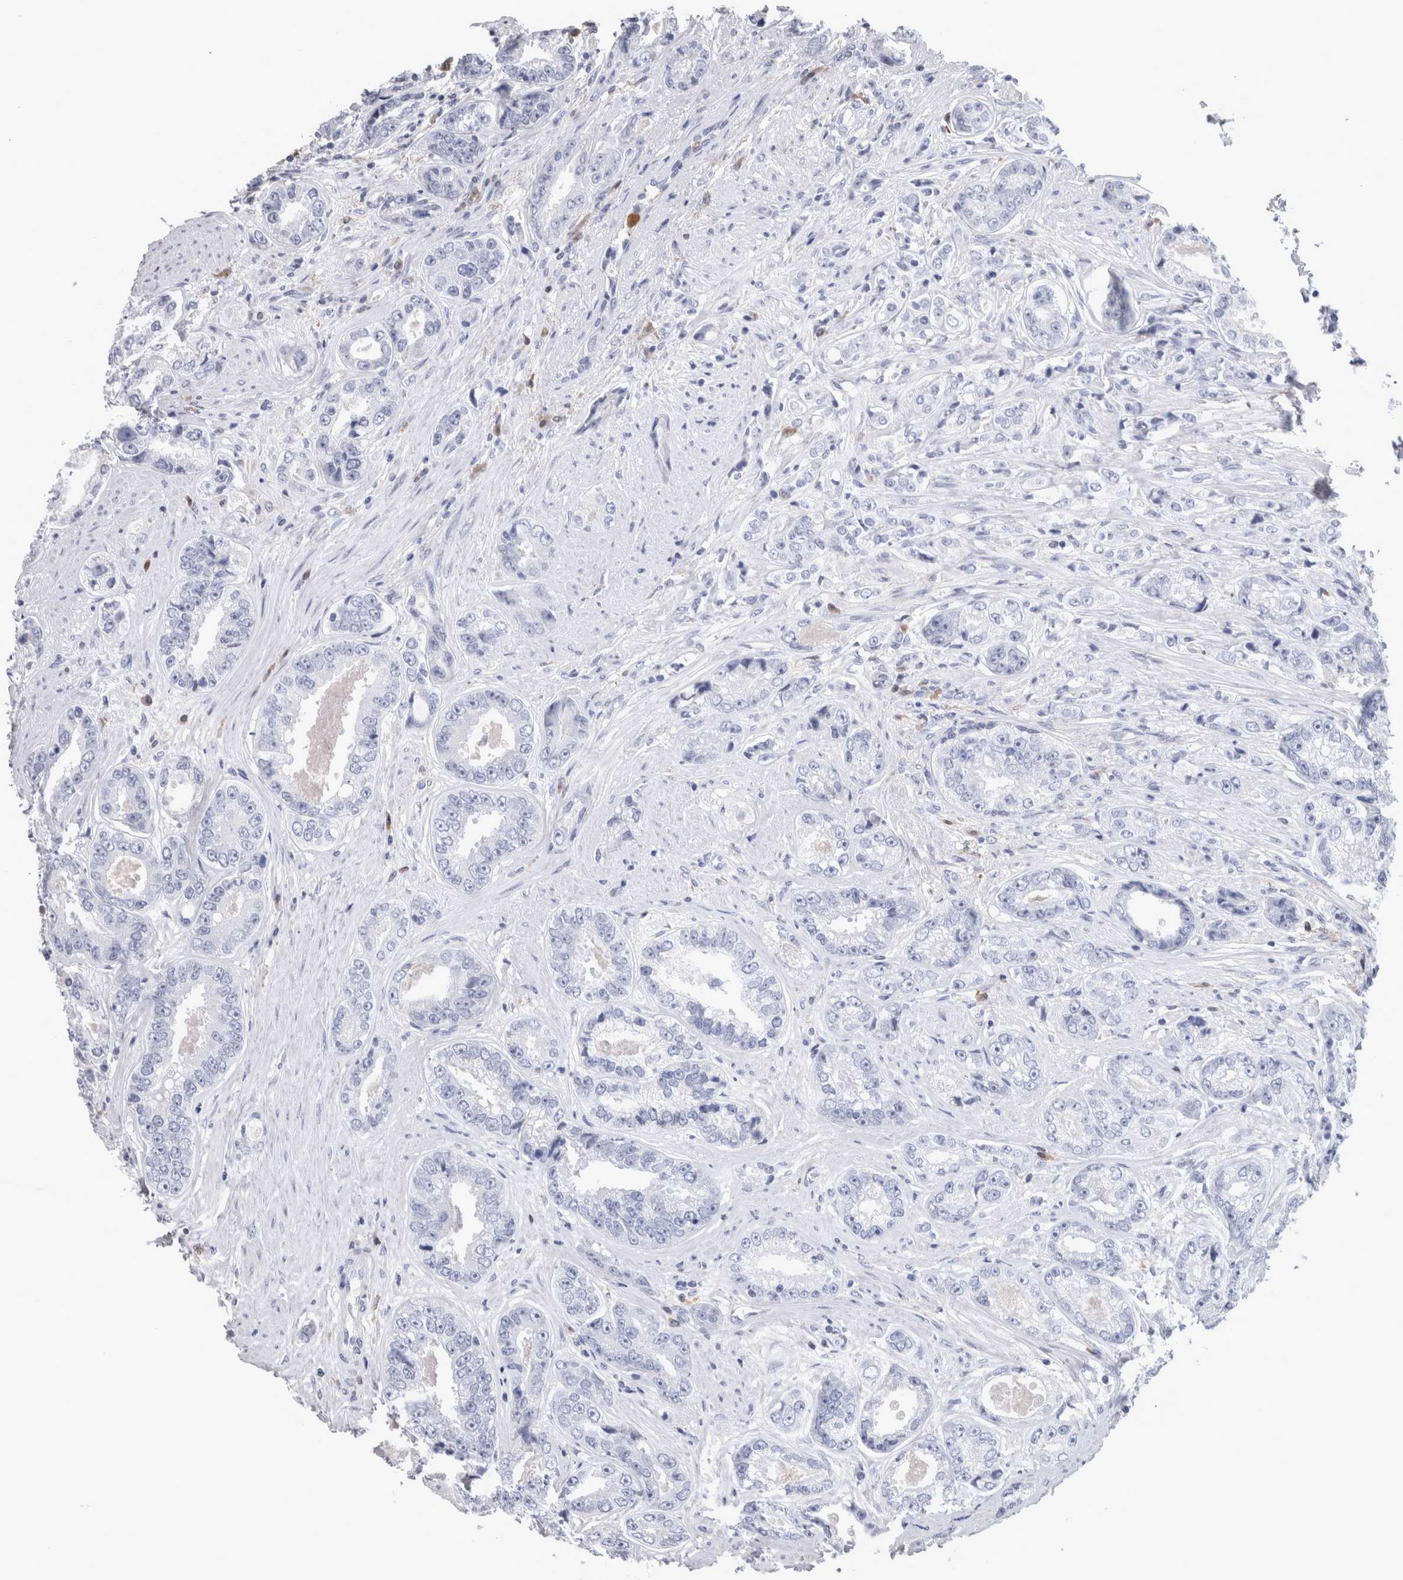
{"staining": {"intensity": "negative", "quantity": "none", "location": "none"}, "tissue": "prostate cancer", "cell_type": "Tumor cells", "image_type": "cancer", "snomed": [{"axis": "morphology", "description": "Adenocarcinoma, High grade"}, {"axis": "topography", "description": "Prostate"}], "caption": "High magnification brightfield microscopy of prostate cancer stained with DAB (brown) and counterstained with hematoxylin (blue): tumor cells show no significant staining. (Stains: DAB IHC with hematoxylin counter stain, Microscopy: brightfield microscopy at high magnification).", "gene": "CA8", "patient": {"sex": "male", "age": 61}}